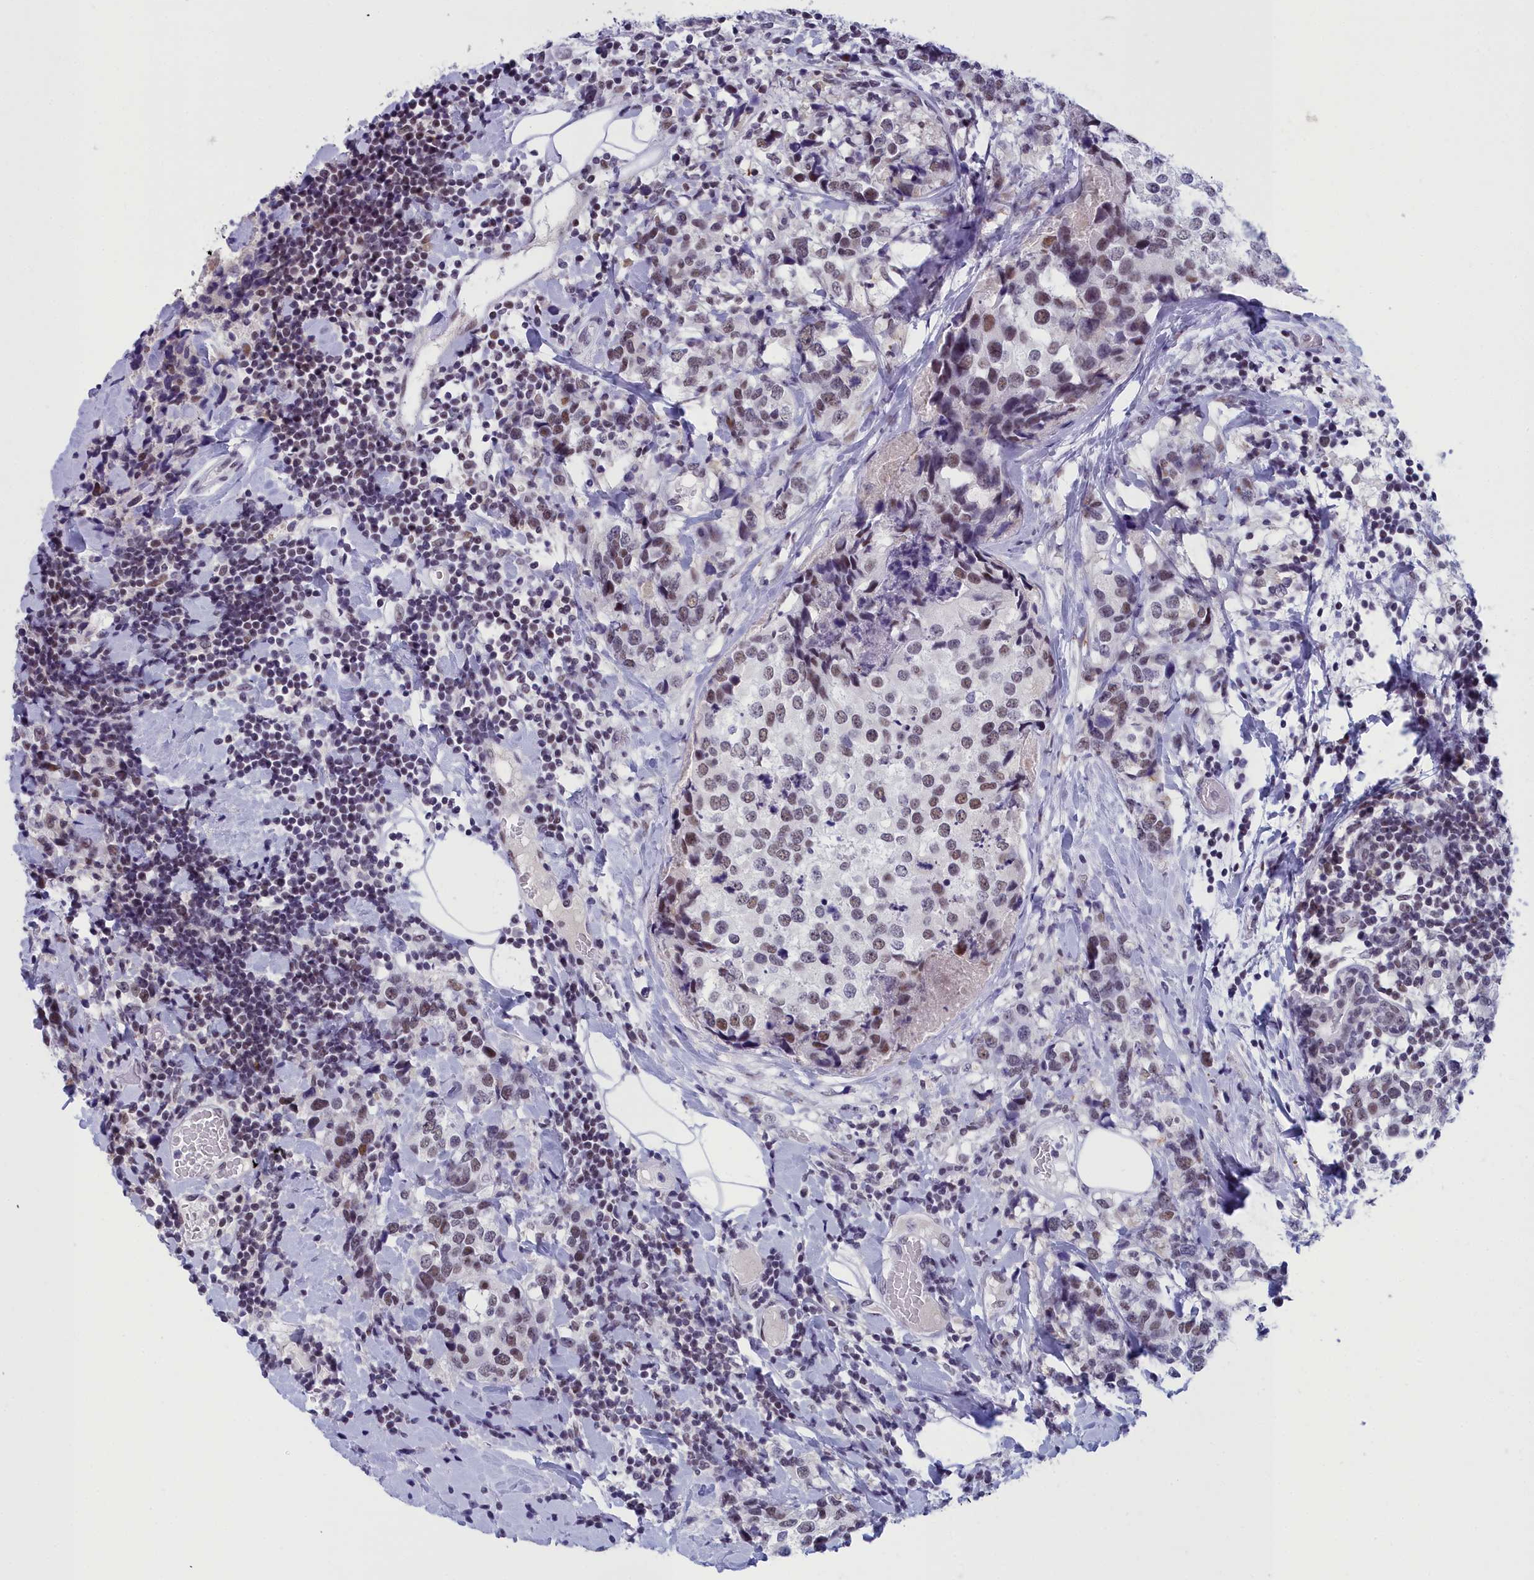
{"staining": {"intensity": "moderate", "quantity": "25%-75%", "location": "nuclear"}, "tissue": "breast cancer", "cell_type": "Tumor cells", "image_type": "cancer", "snomed": [{"axis": "morphology", "description": "Lobular carcinoma"}, {"axis": "topography", "description": "Breast"}], "caption": "Immunohistochemistry (DAB) staining of human lobular carcinoma (breast) exhibits moderate nuclear protein staining in approximately 25%-75% of tumor cells.", "gene": "CCDC97", "patient": {"sex": "female", "age": 59}}